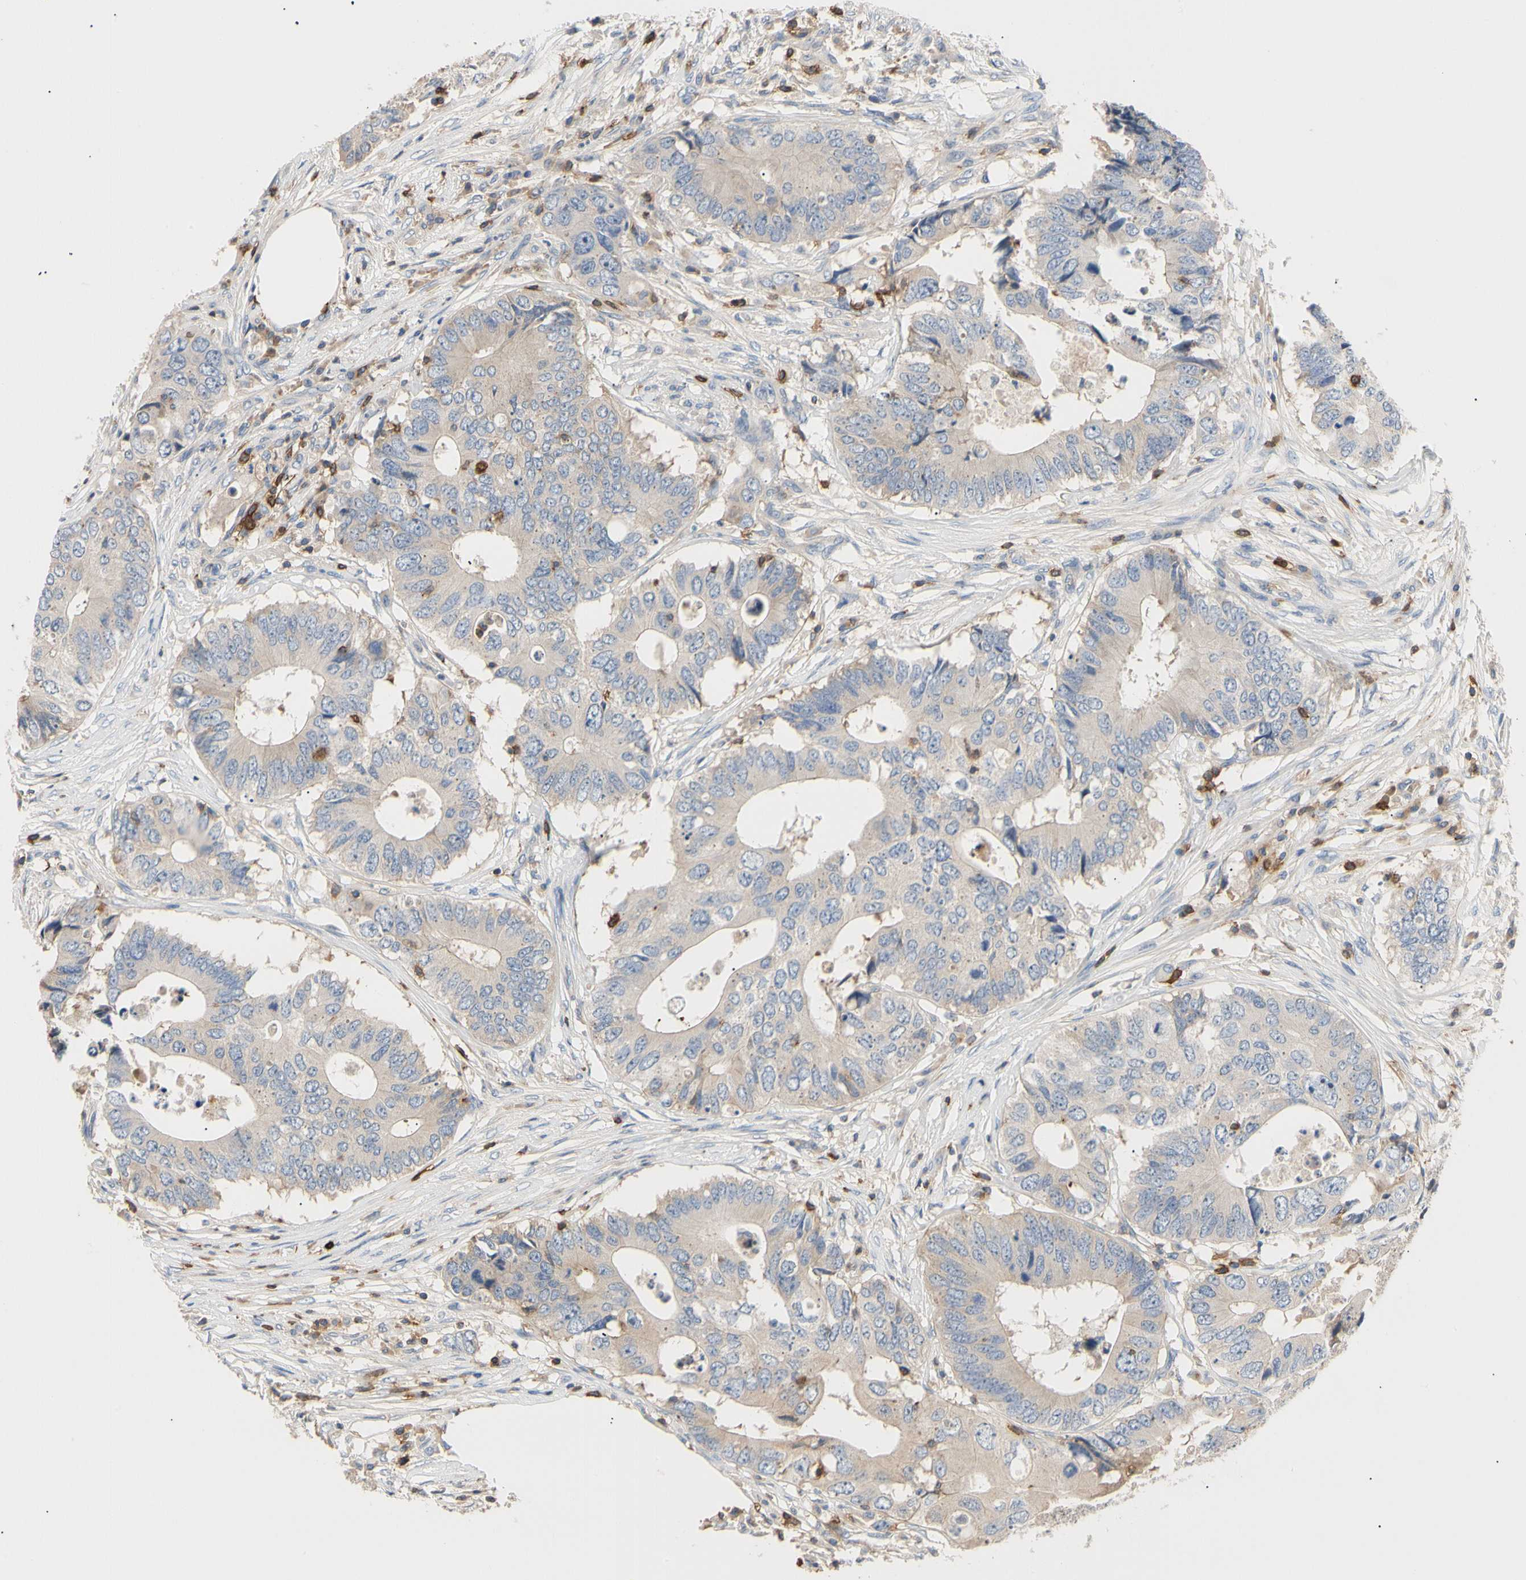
{"staining": {"intensity": "weak", "quantity": ">75%", "location": "cytoplasmic/membranous"}, "tissue": "colorectal cancer", "cell_type": "Tumor cells", "image_type": "cancer", "snomed": [{"axis": "morphology", "description": "Adenocarcinoma, NOS"}, {"axis": "topography", "description": "Colon"}], "caption": "Immunohistochemistry of human colorectal cancer (adenocarcinoma) exhibits low levels of weak cytoplasmic/membranous positivity in approximately >75% of tumor cells. The protein of interest is stained brown, and the nuclei are stained in blue (DAB (3,3'-diaminobenzidine) IHC with brightfield microscopy, high magnification).", "gene": "TNFRSF18", "patient": {"sex": "male", "age": 71}}